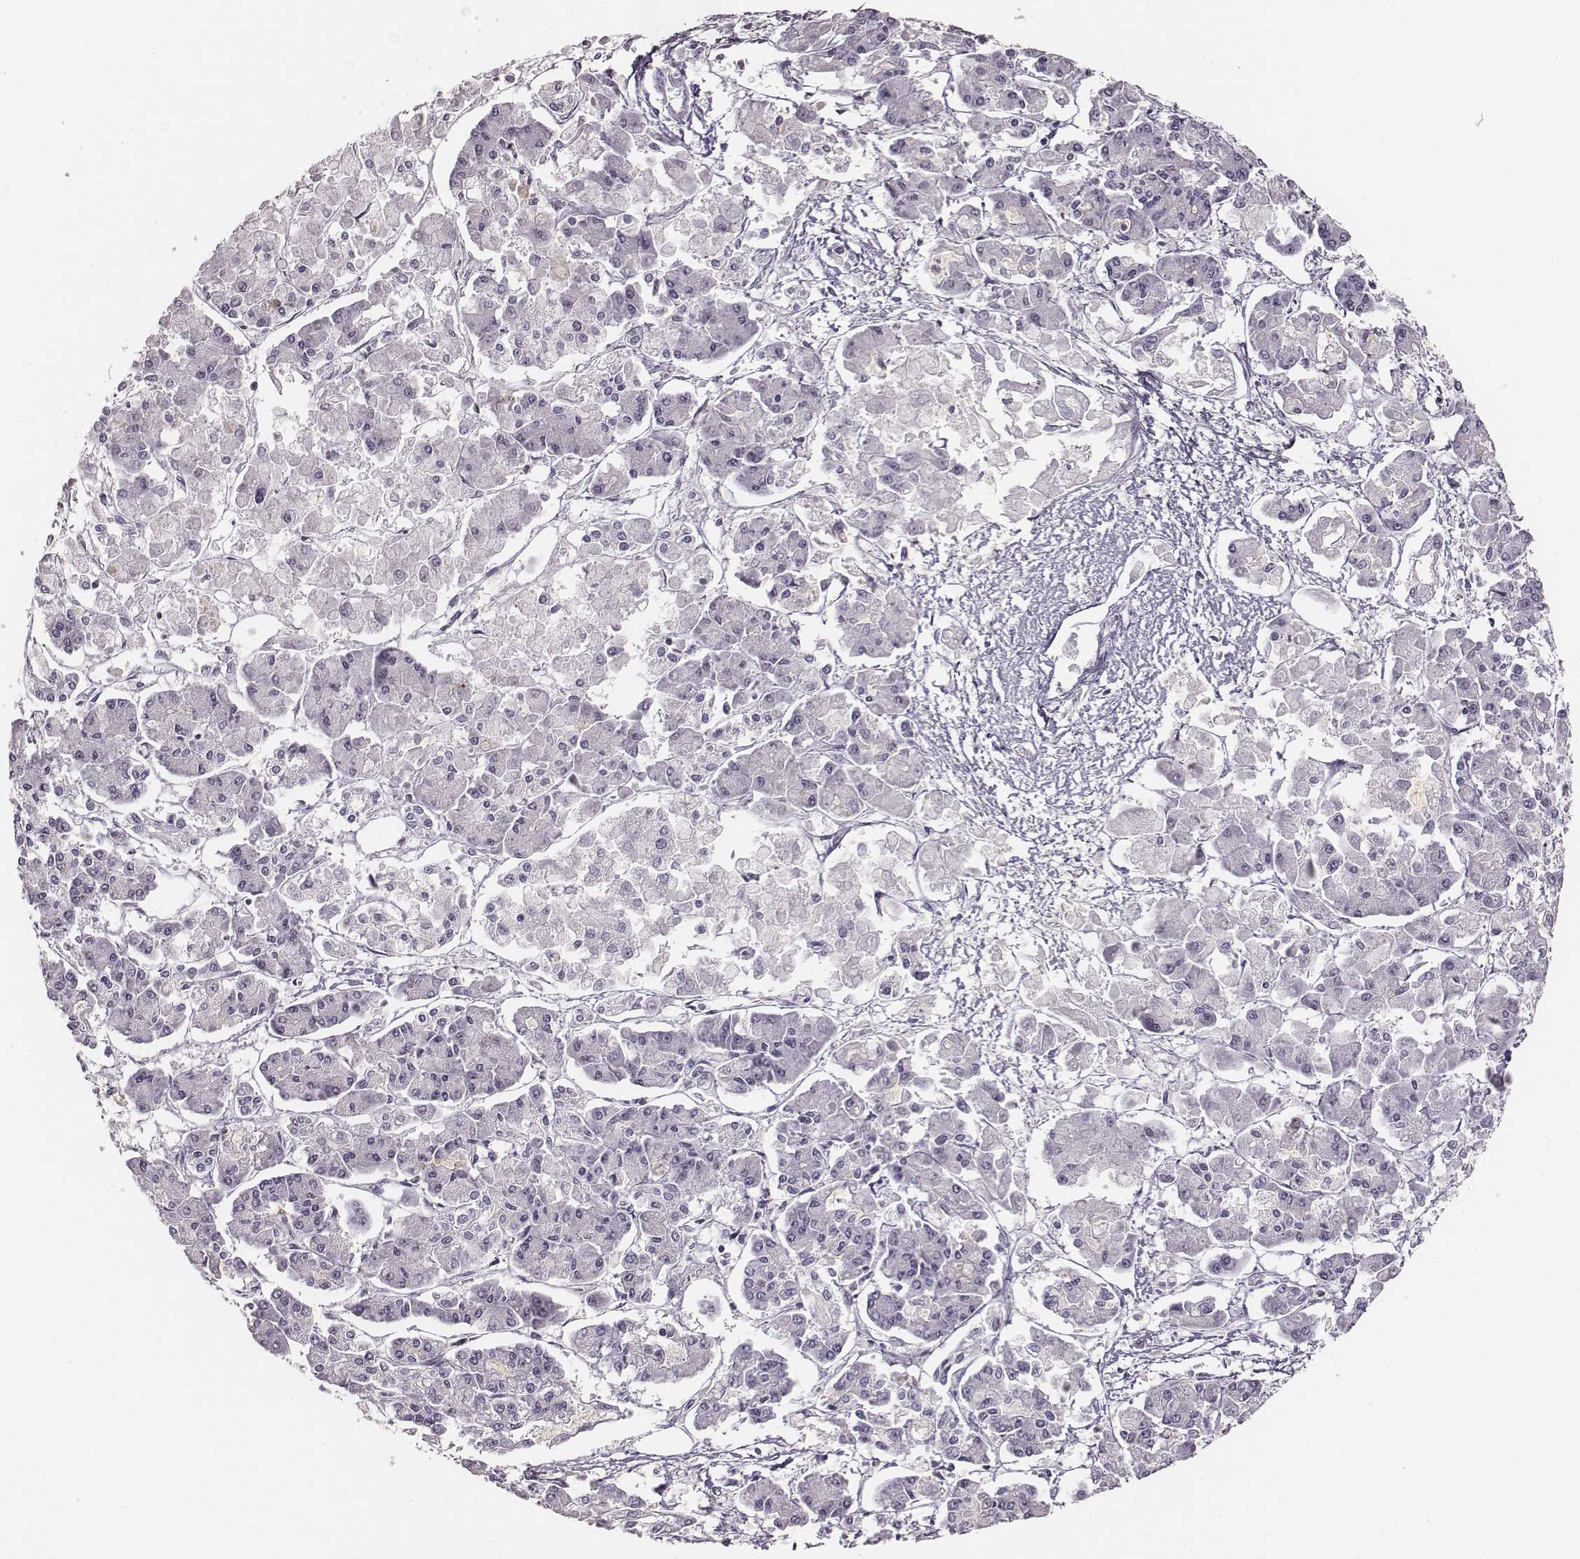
{"staining": {"intensity": "negative", "quantity": "none", "location": "none"}, "tissue": "pancreatic cancer", "cell_type": "Tumor cells", "image_type": "cancer", "snomed": [{"axis": "morphology", "description": "Adenocarcinoma, NOS"}, {"axis": "topography", "description": "Pancreas"}], "caption": "Pancreatic cancer was stained to show a protein in brown. There is no significant expression in tumor cells. (IHC, brightfield microscopy, high magnification).", "gene": "PBK", "patient": {"sex": "male", "age": 85}}